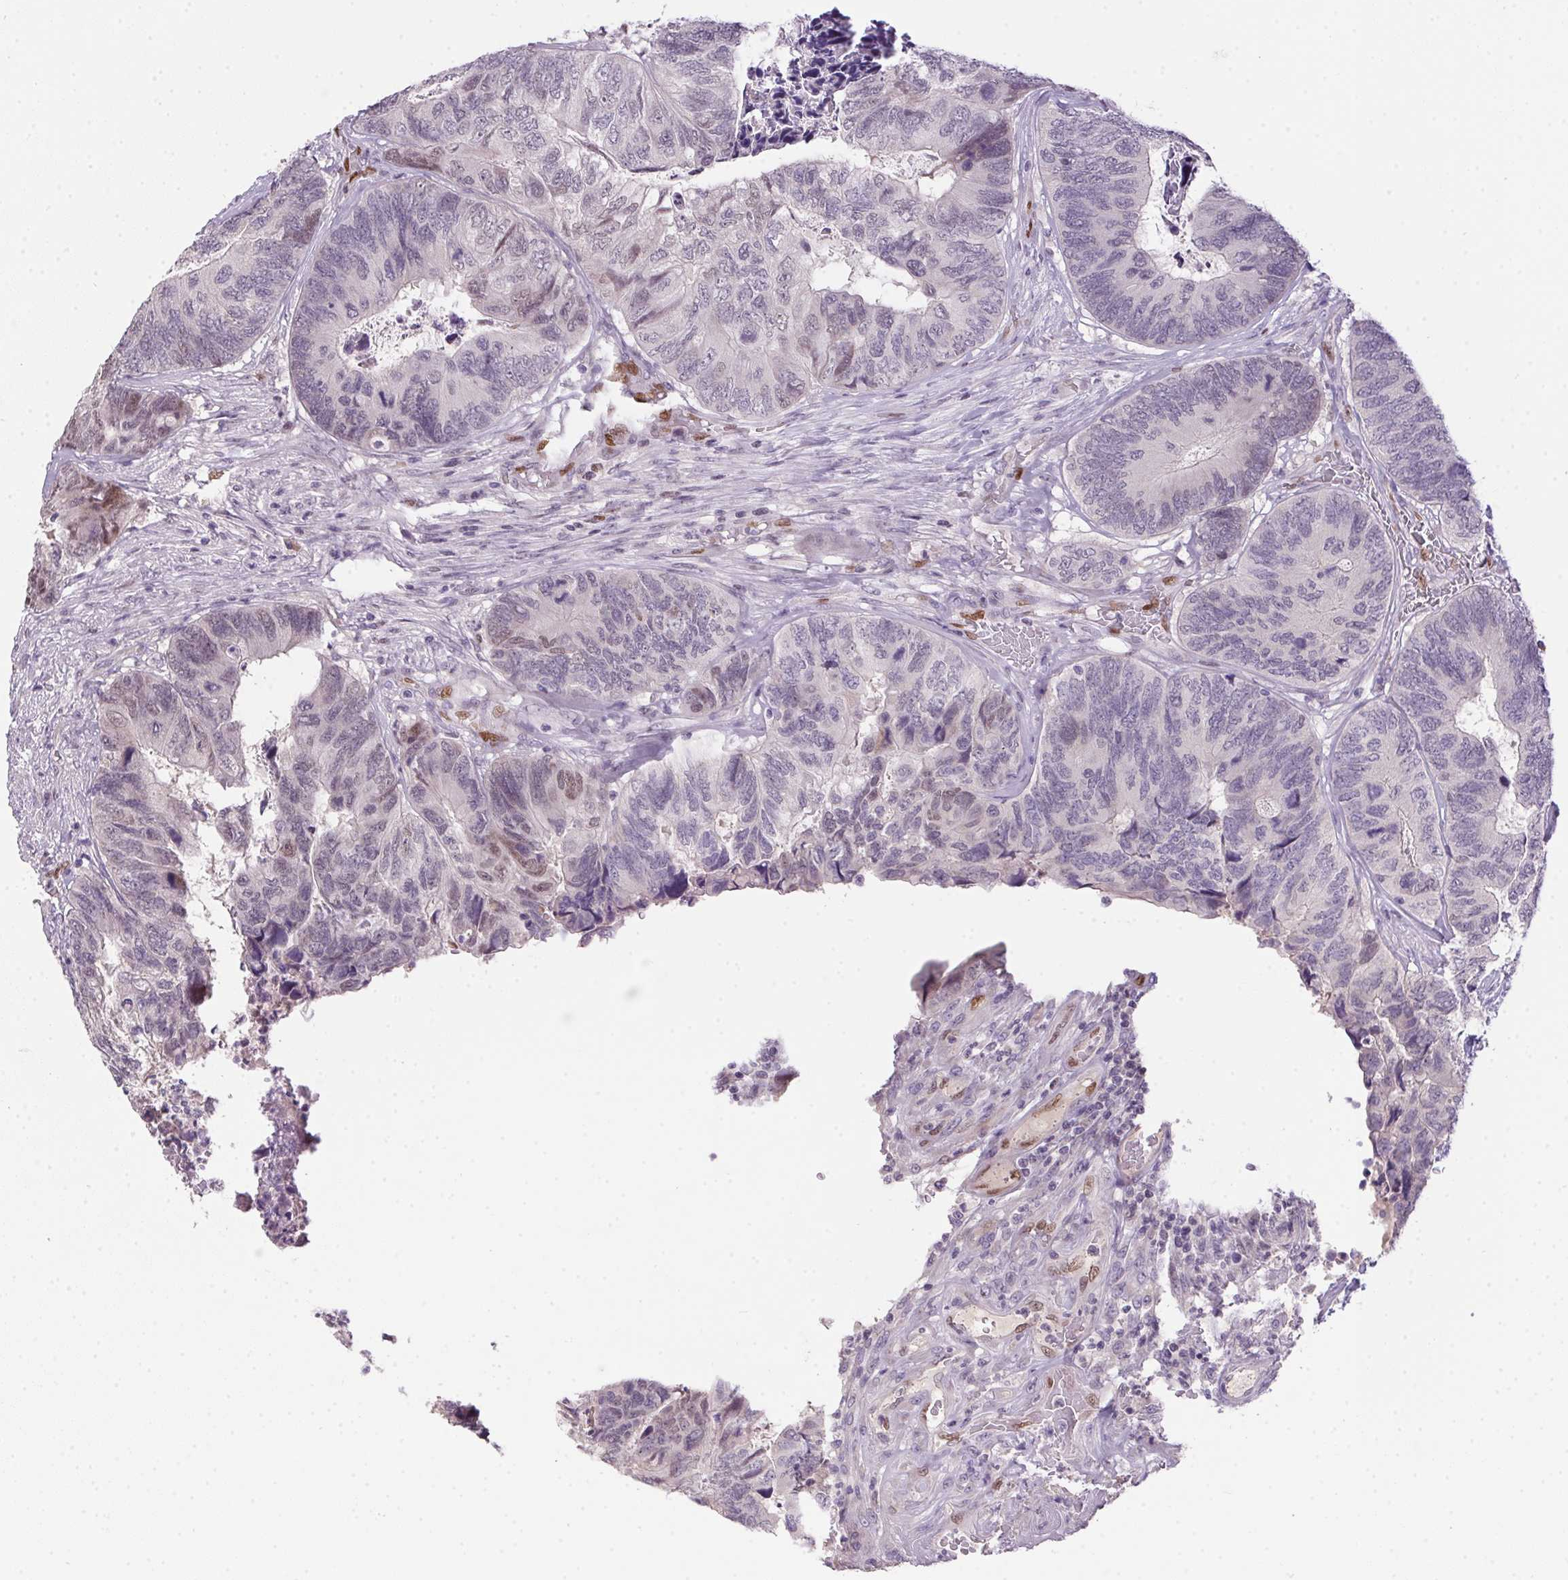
{"staining": {"intensity": "weak", "quantity": "<25%", "location": "nuclear"}, "tissue": "colorectal cancer", "cell_type": "Tumor cells", "image_type": "cancer", "snomed": [{"axis": "morphology", "description": "Adenocarcinoma, NOS"}, {"axis": "topography", "description": "Colon"}], "caption": "The histopathology image shows no staining of tumor cells in colorectal cancer (adenocarcinoma).", "gene": "SP9", "patient": {"sex": "female", "age": 67}}